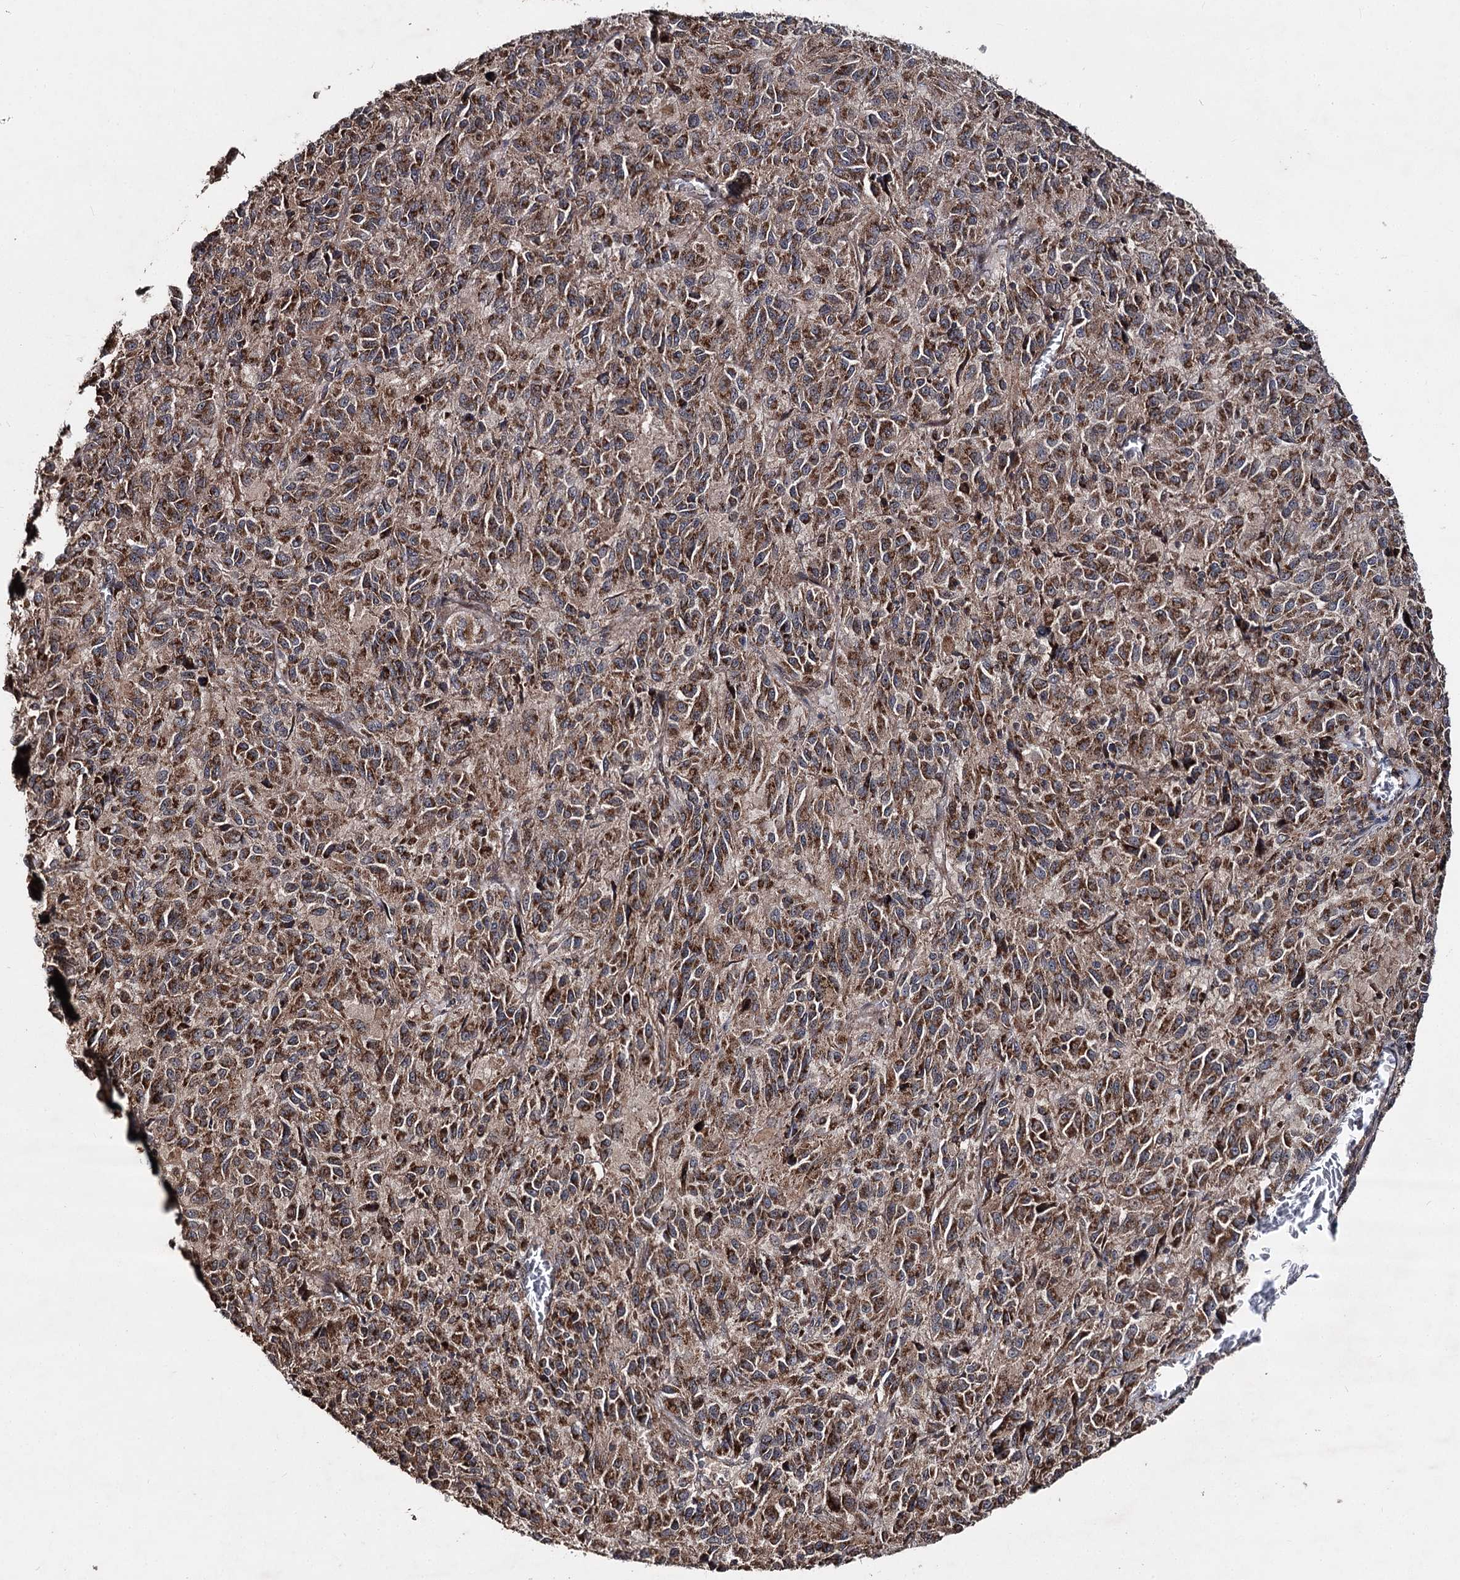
{"staining": {"intensity": "moderate", "quantity": ">75%", "location": "cytoplasmic/membranous"}, "tissue": "melanoma", "cell_type": "Tumor cells", "image_type": "cancer", "snomed": [{"axis": "morphology", "description": "Malignant melanoma, Metastatic site"}, {"axis": "topography", "description": "Lung"}], "caption": "This photomicrograph exhibits malignant melanoma (metastatic site) stained with IHC to label a protein in brown. The cytoplasmic/membranous of tumor cells show moderate positivity for the protein. Nuclei are counter-stained blue.", "gene": "MINDY3", "patient": {"sex": "male", "age": 64}}